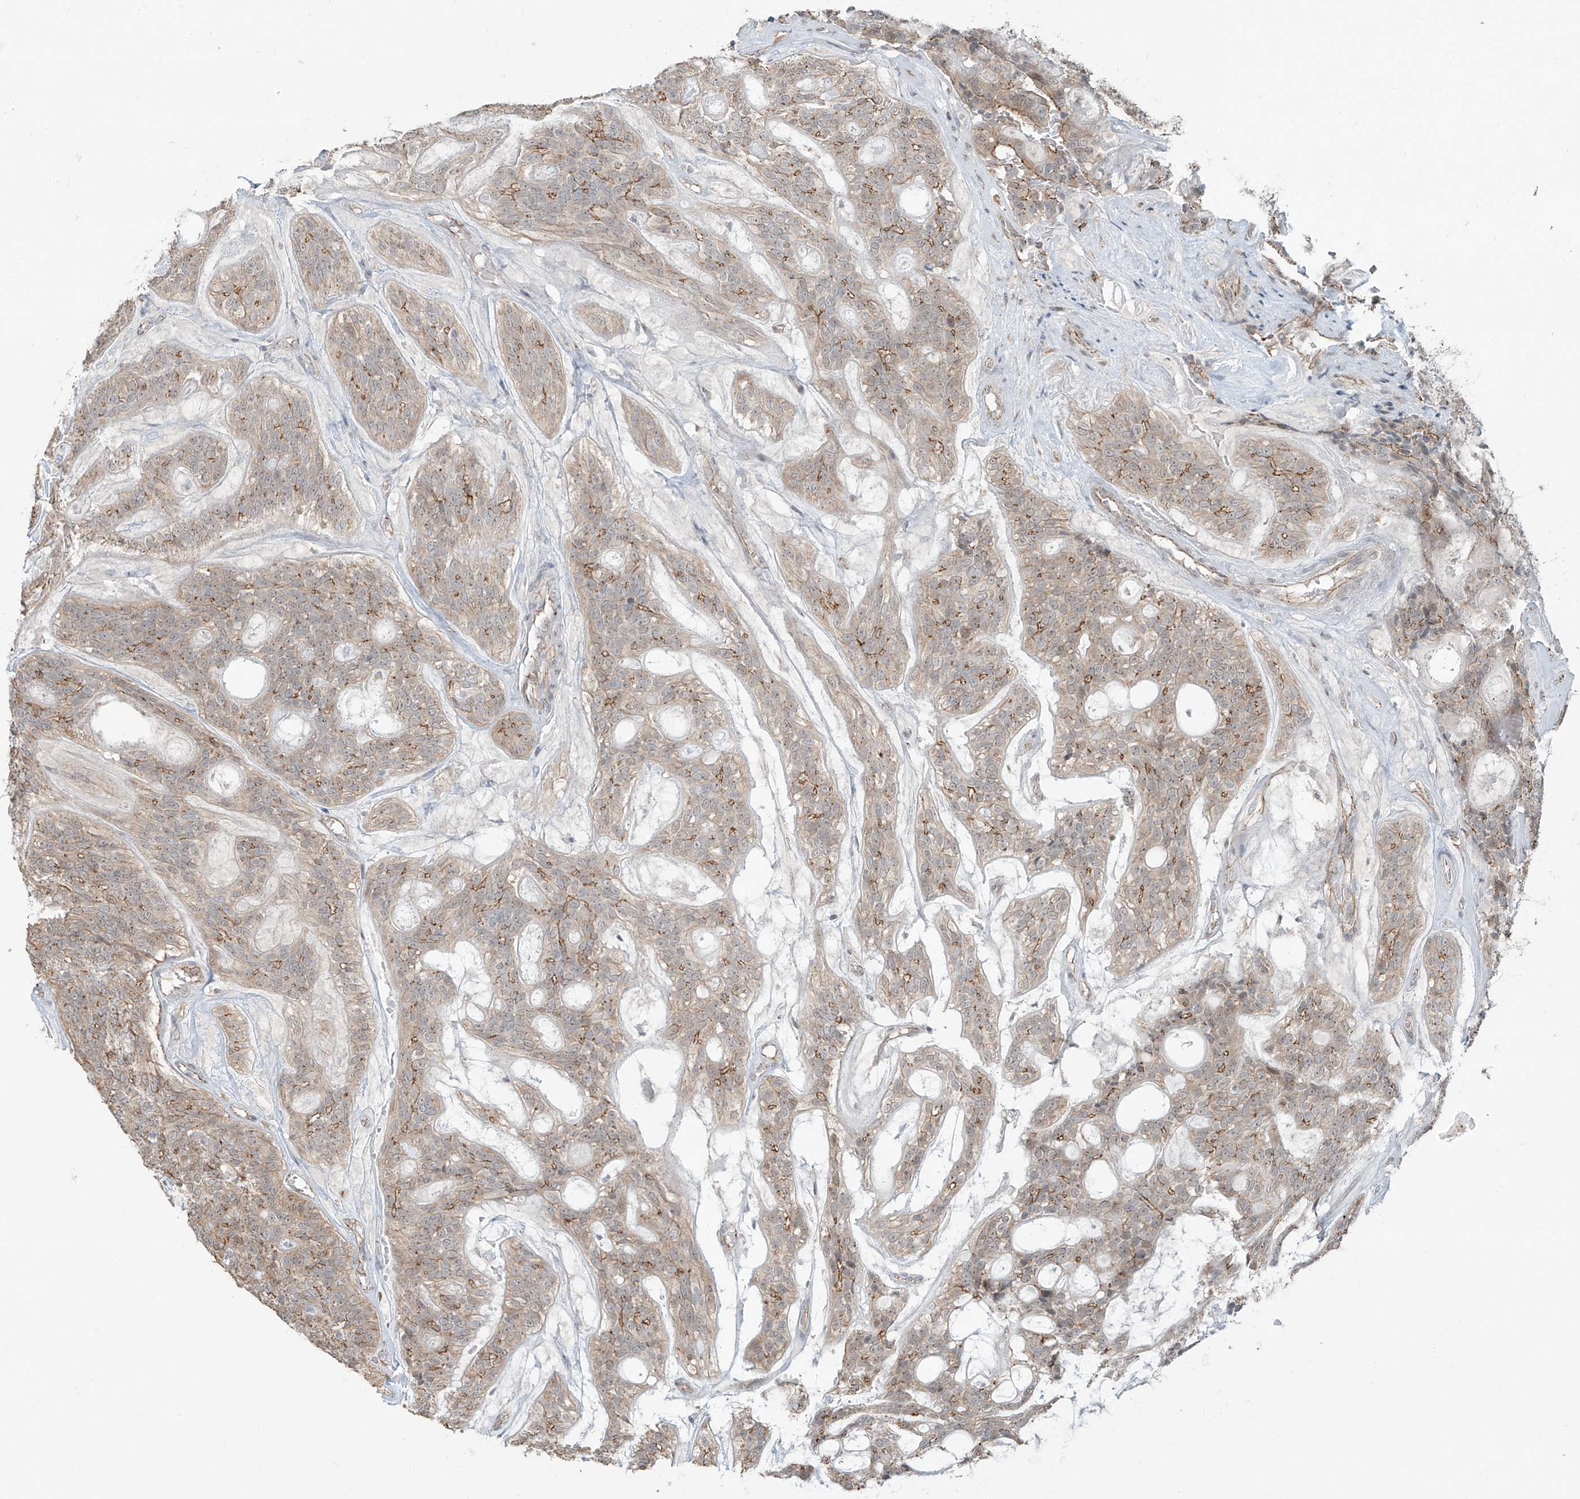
{"staining": {"intensity": "moderate", "quantity": "25%-75%", "location": "cytoplasmic/membranous"}, "tissue": "head and neck cancer", "cell_type": "Tumor cells", "image_type": "cancer", "snomed": [{"axis": "morphology", "description": "Adenocarcinoma, NOS"}, {"axis": "topography", "description": "Head-Neck"}], "caption": "Head and neck cancer (adenocarcinoma) stained with a protein marker shows moderate staining in tumor cells.", "gene": "ZNF16", "patient": {"sex": "male", "age": 66}}